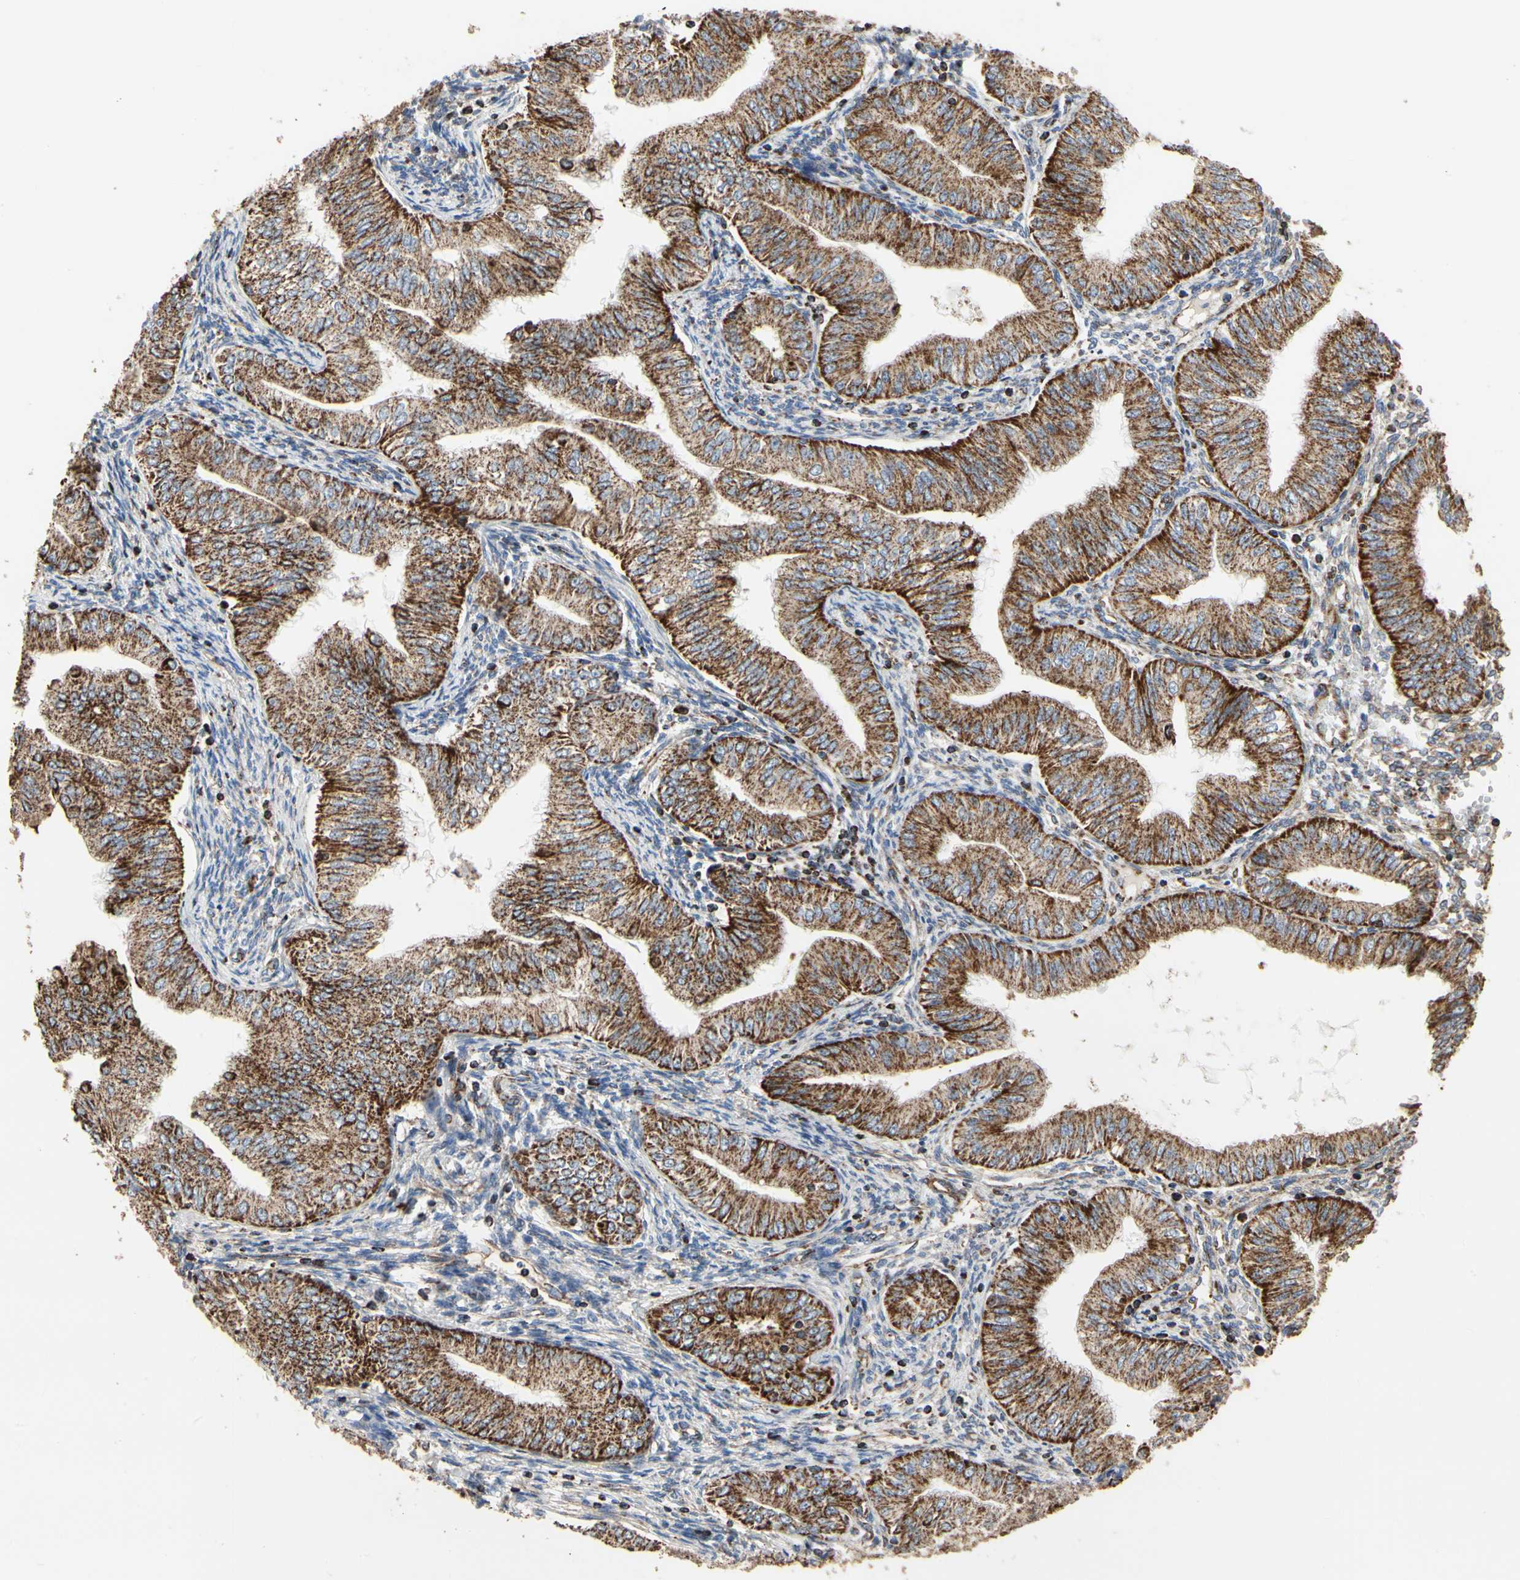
{"staining": {"intensity": "moderate", "quantity": ">75%", "location": "none"}, "tissue": "endometrial cancer", "cell_type": "Tumor cells", "image_type": "cancer", "snomed": [{"axis": "morphology", "description": "Adenocarcinoma, NOS"}, {"axis": "topography", "description": "Endometrium"}], "caption": "A micrograph of human adenocarcinoma (endometrial) stained for a protein shows moderate None brown staining in tumor cells.", "gene": "TUBA1A", "patient": {"sex": "female", "age": 53}}